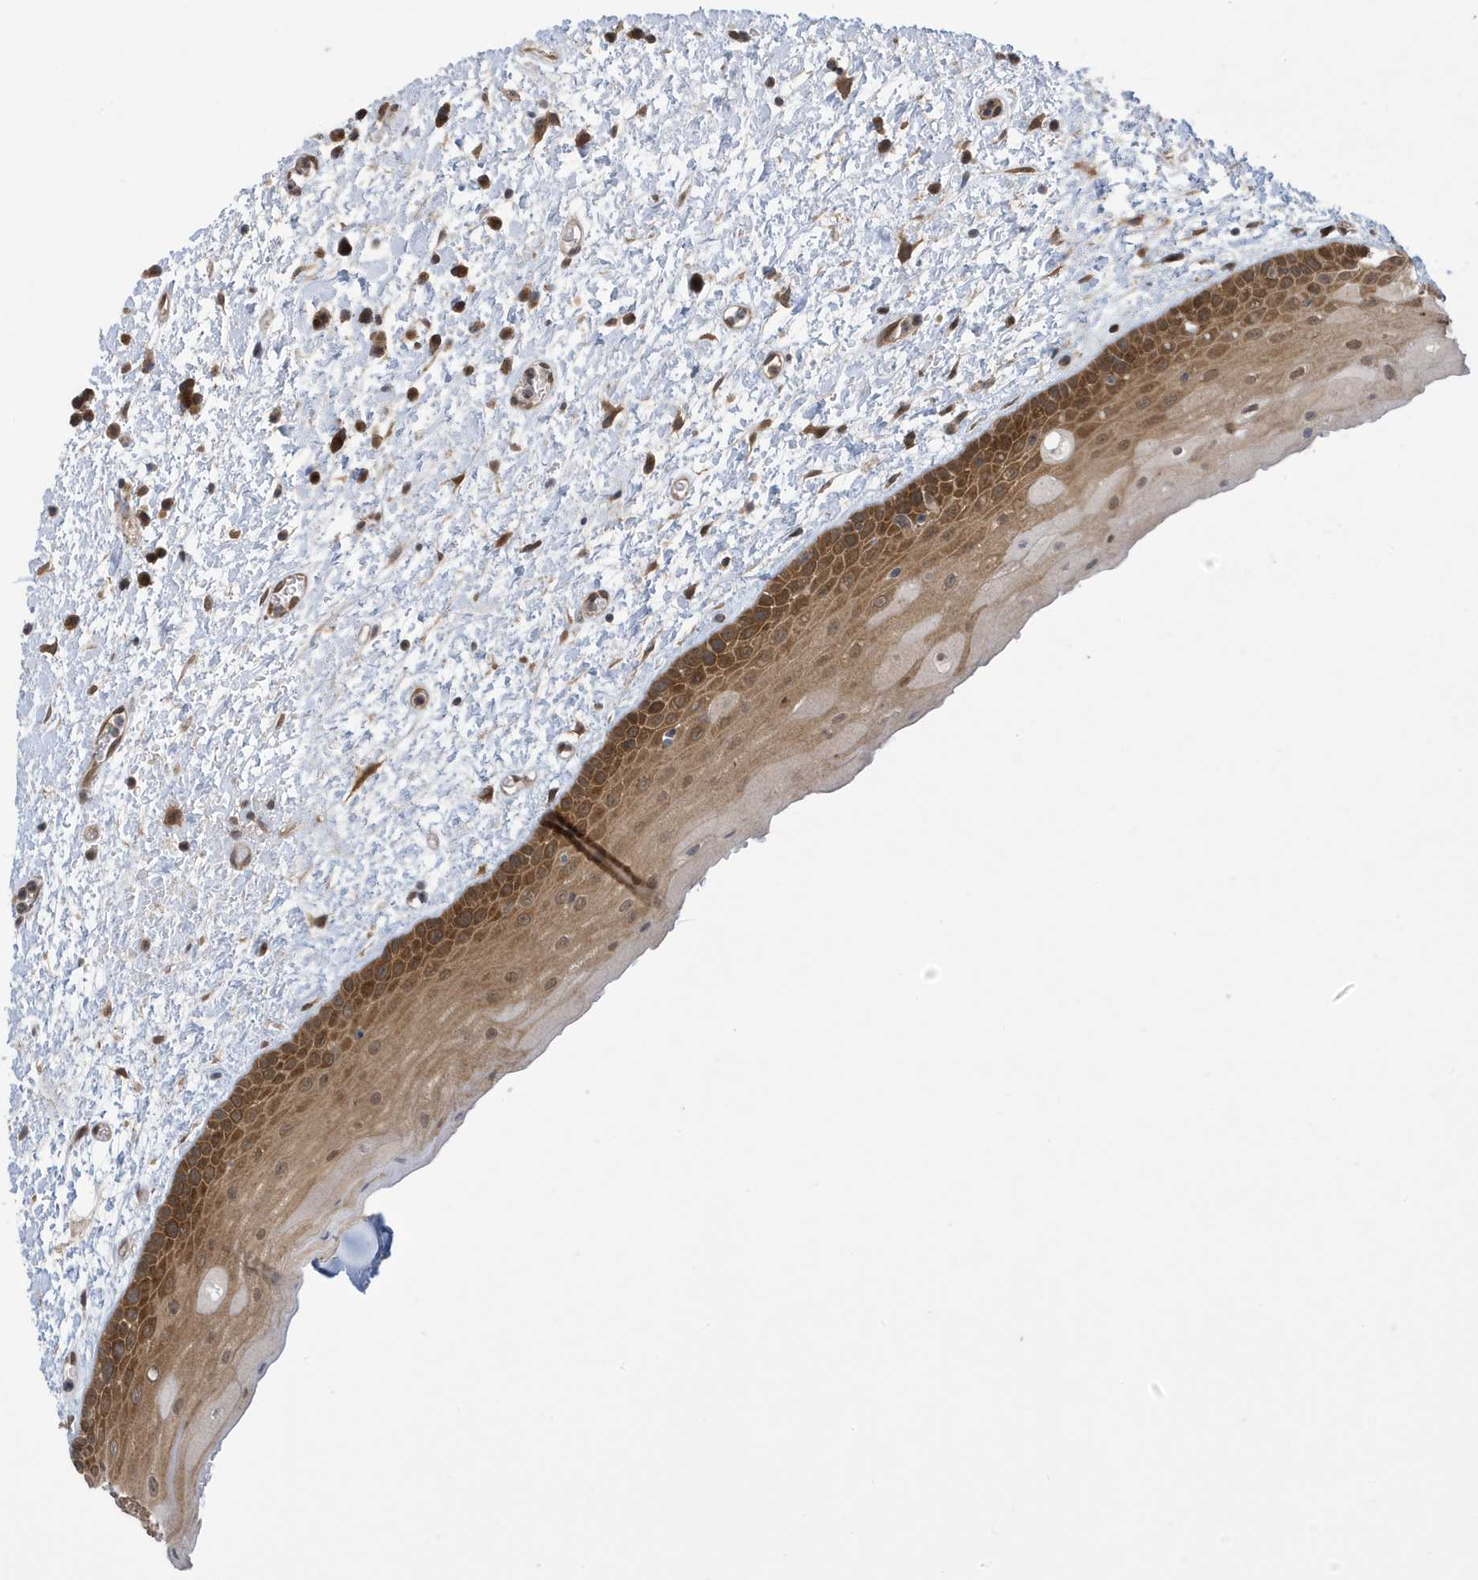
{"staining": {"intensity": "moderate", "quantity": ">75%", "location": "cytoplasmic/membranous,nuclear"}, "tissue": "oral mucosa", "cell_type": "Squamous epithelial cells", "image_type": "normal", "snomed": [{"axis": "morphology", "description": "Normal tissue, NOS"}, {"axis": "topography", "description": "Oral tissue"}], "caption": "A medium amount of moderate cytoplasmic/membranous,nuclear staining is present in approximately >75% of squamous epithelial cells in benign oral mucosa. The staining was performed using DAB (3,3'-diaminobenzidine), with brown indicating positive protein expression. Nuclei are stained blue with hematoxylin.", "gene": "UBQLN1", "patient": {"sex": "female", "age": 76}}